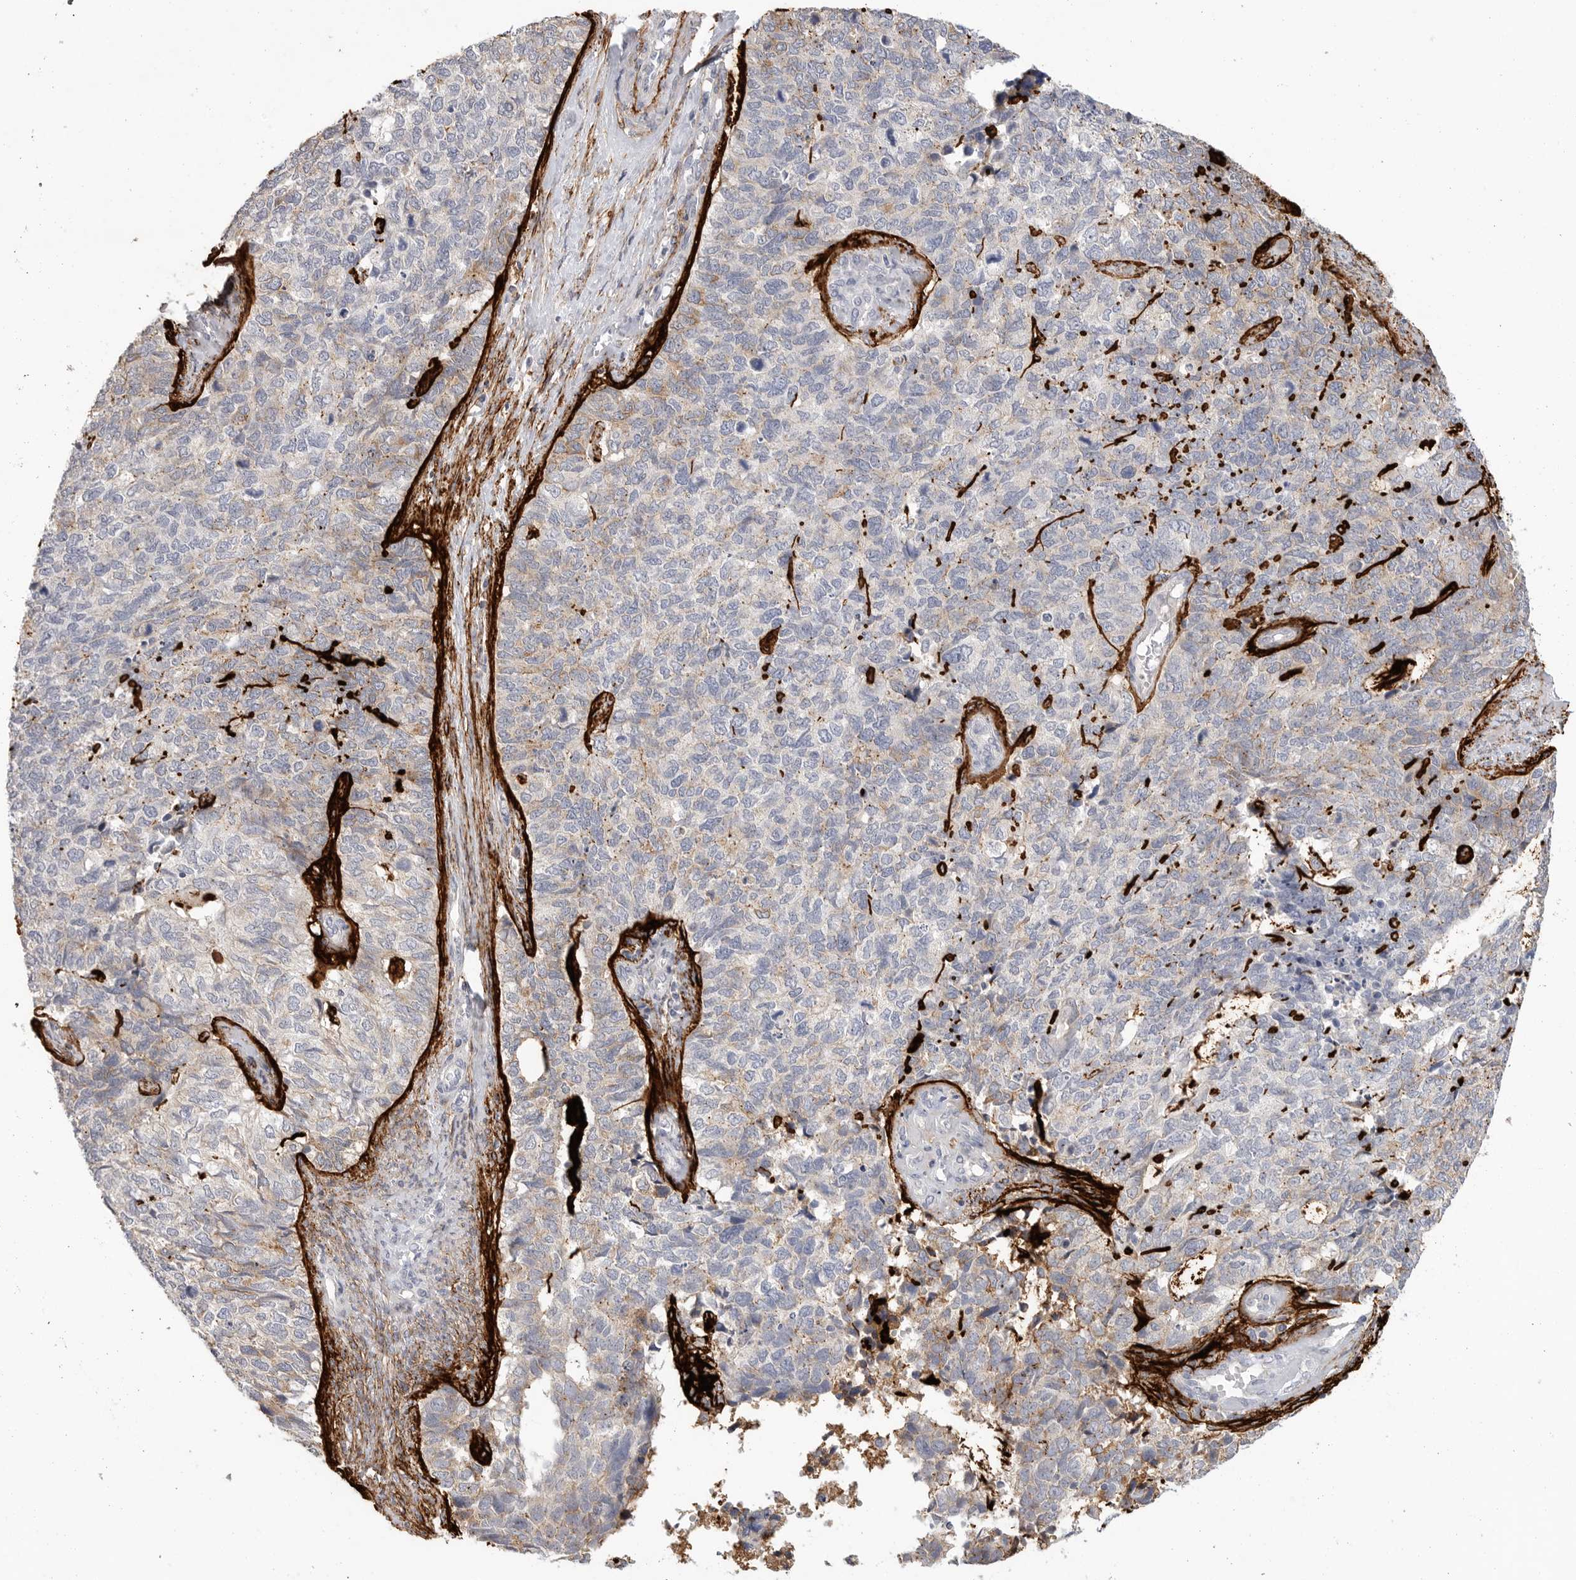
{"staining": {"intensity": "negative", "quantity": "none", "location": "none"}, "tissue": "cervical cancer", "cell_type": "Tumor cells", "image_type": "cancer", "snomed": [{"axis": "morphology", "description": "Squamous cell carcinoma, NOS"}, {"axis": "topography", "description": "Cervix"}], "caption": "High power microscopy micrograph of an immunohistochemistry (IHC) histopathology image of cervical squamous cell carcinoma, revealing no significant positivity in tumor cells.", "gene": "FBN2", "patient": {"sex": "female", "age": 63}}